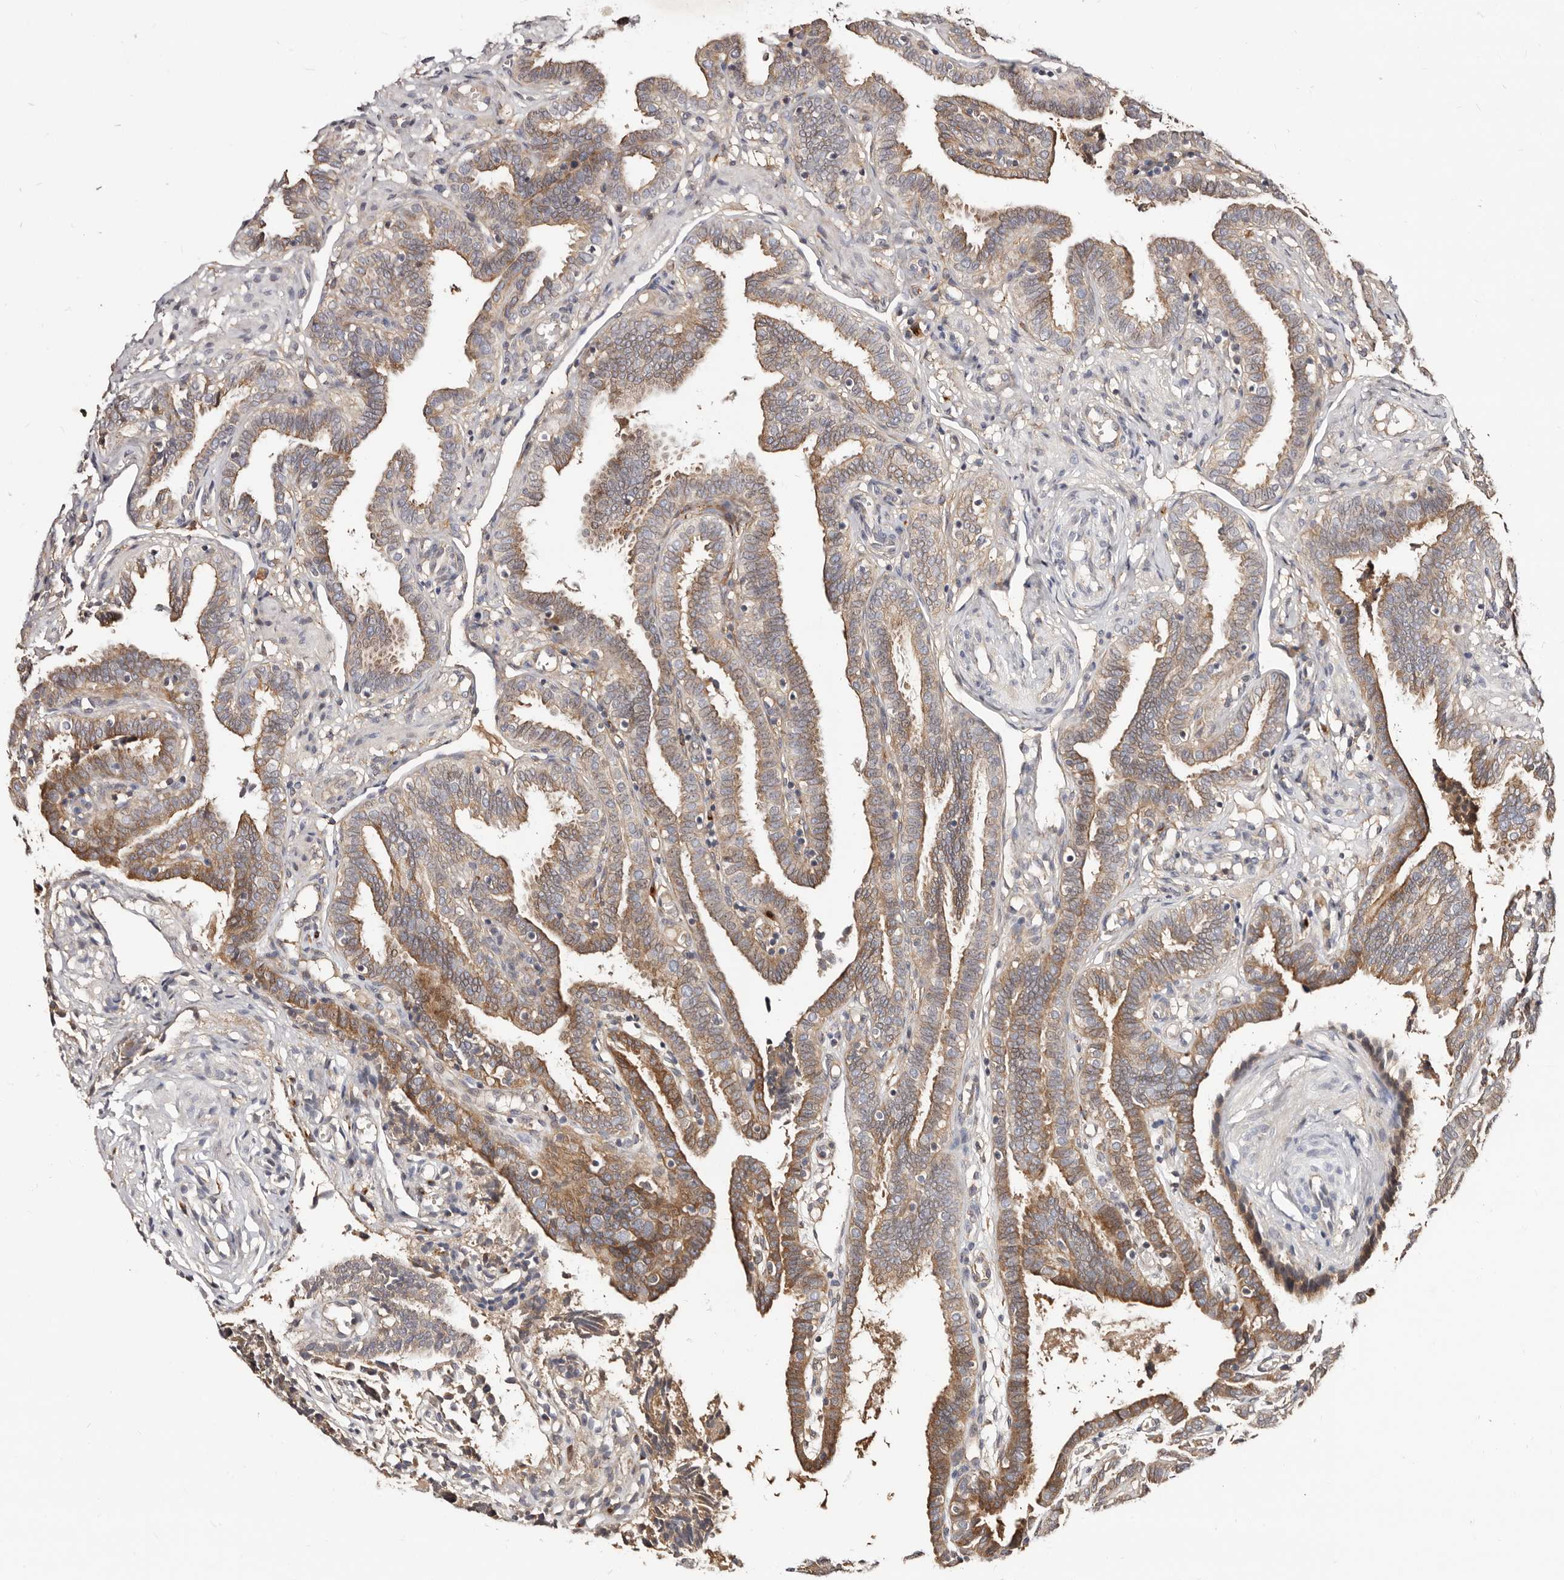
{"staining": {"intensity": "moderate", "quantity": ">75%", "location": "cytoplasmic/membranous"}, "tissue": "fallopian tube", "cell_type": "Glandular cells", "image_type": "normal", "snomed": [{"axis": "morphology", "description": "Normal tissue, NOS"}, {"axis": "topography", "description": "Fallopian tube"}], "caption": "Protein expression analysis of benign human fallopian tube reveals moderate cytoplasmic/membranous positivity in approximately >75% of glandular cells. The staining was performed using DAB, with brown indicating positive protein expression. Nuclei are stained blue with hematoxylin.", "gene": "DACT2", "patient": {"sex": "female", "age": 39}}